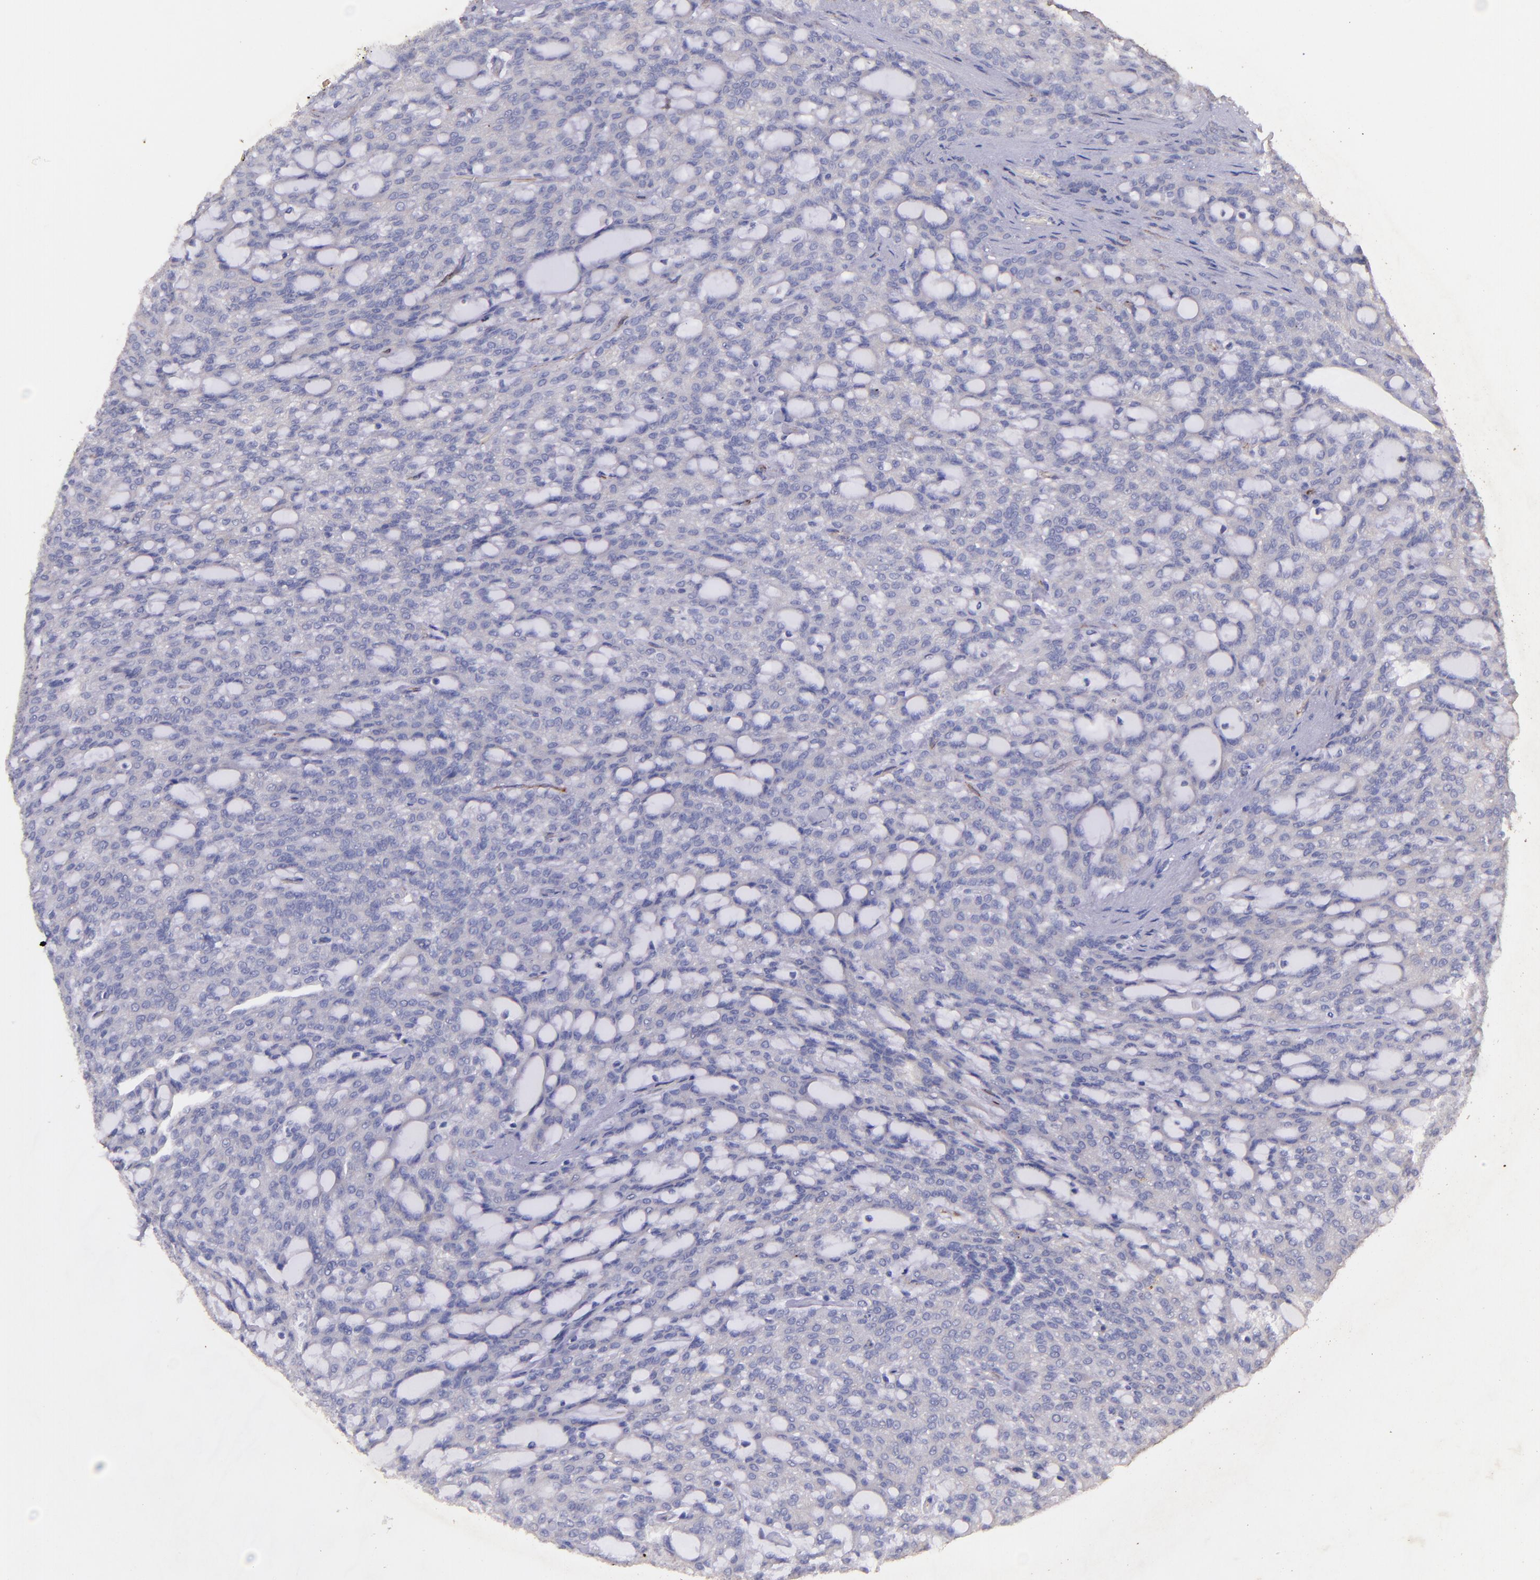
{"staining": {"intensity": "negative", "quantity": "none", "location": "none"}, "tissue": "renal cancer", "cell_type": "Tumor cells", "image_type": "cancer", "snomed": [{"axis": "morphology", "description": "Adenocarcinoma, NOS"}, {"axis": "topography", "description": "Kidney"}], "caption": "IHC image of neoplastic tissue: human renal cancer stained with DAB (3,3'-diaminobenzidine) reveals no significant protein staining in tumor cells.", "gene": "RET", "patient": {"sex": "male", "age": 63}}